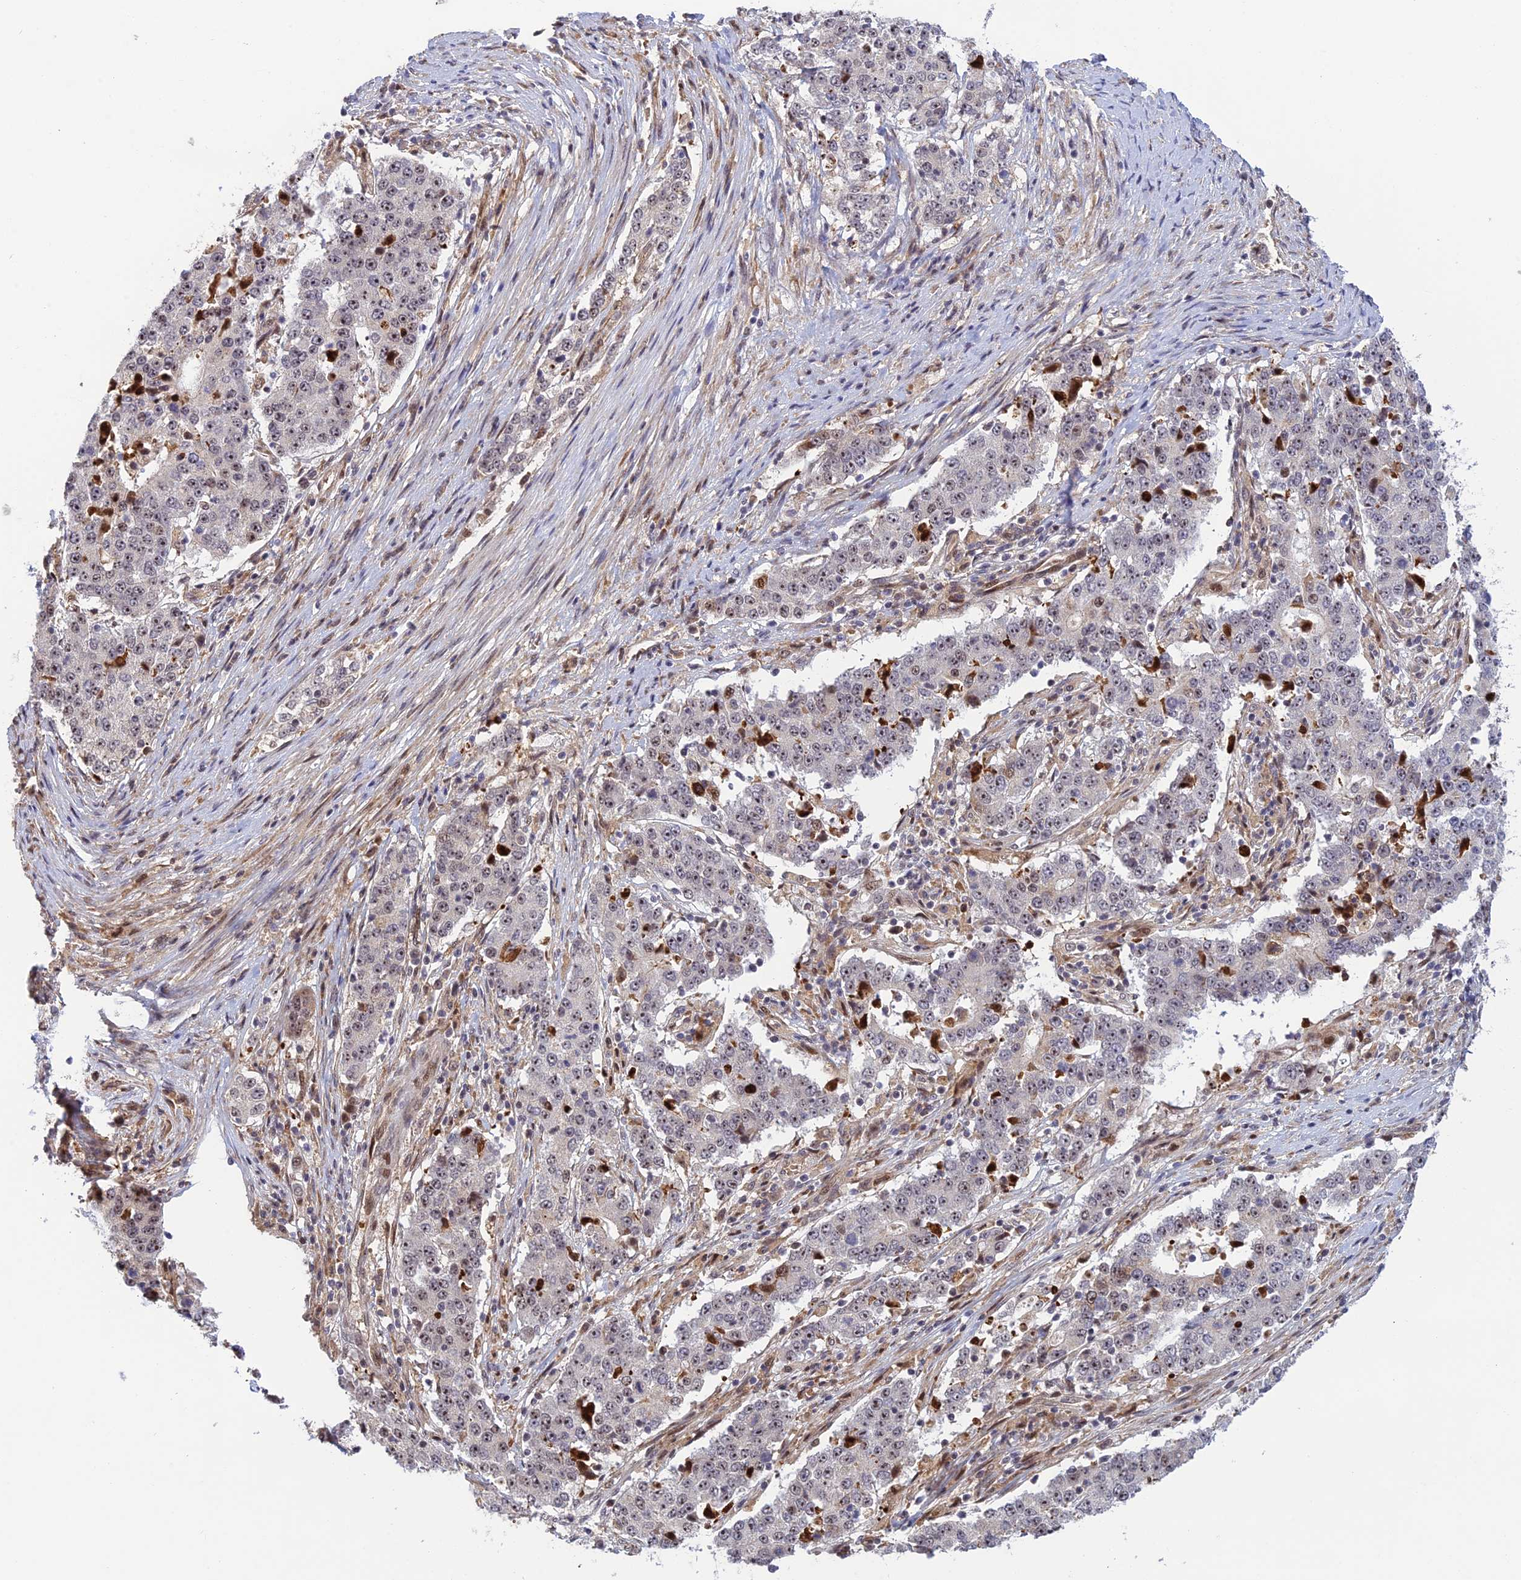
{"staining": {"intensity": "negative", "quantity": "none", "location": "none"}, "tissue": "stomach cancer", "cell_type": "Tumor cells", "image_type": "cancer", "snomed": [{"axis": "morphology", "description": "Adenocarcinoma, NOS"}, {"axis": "topography", "description": "Stomach"}], "caption": "Photomicrograph shows no protein positivity in tumor cells of adenocarcinoma (stomach) tissue.", "gene": "UFSP2", "patient": {"sex": "male", "age": 59}}